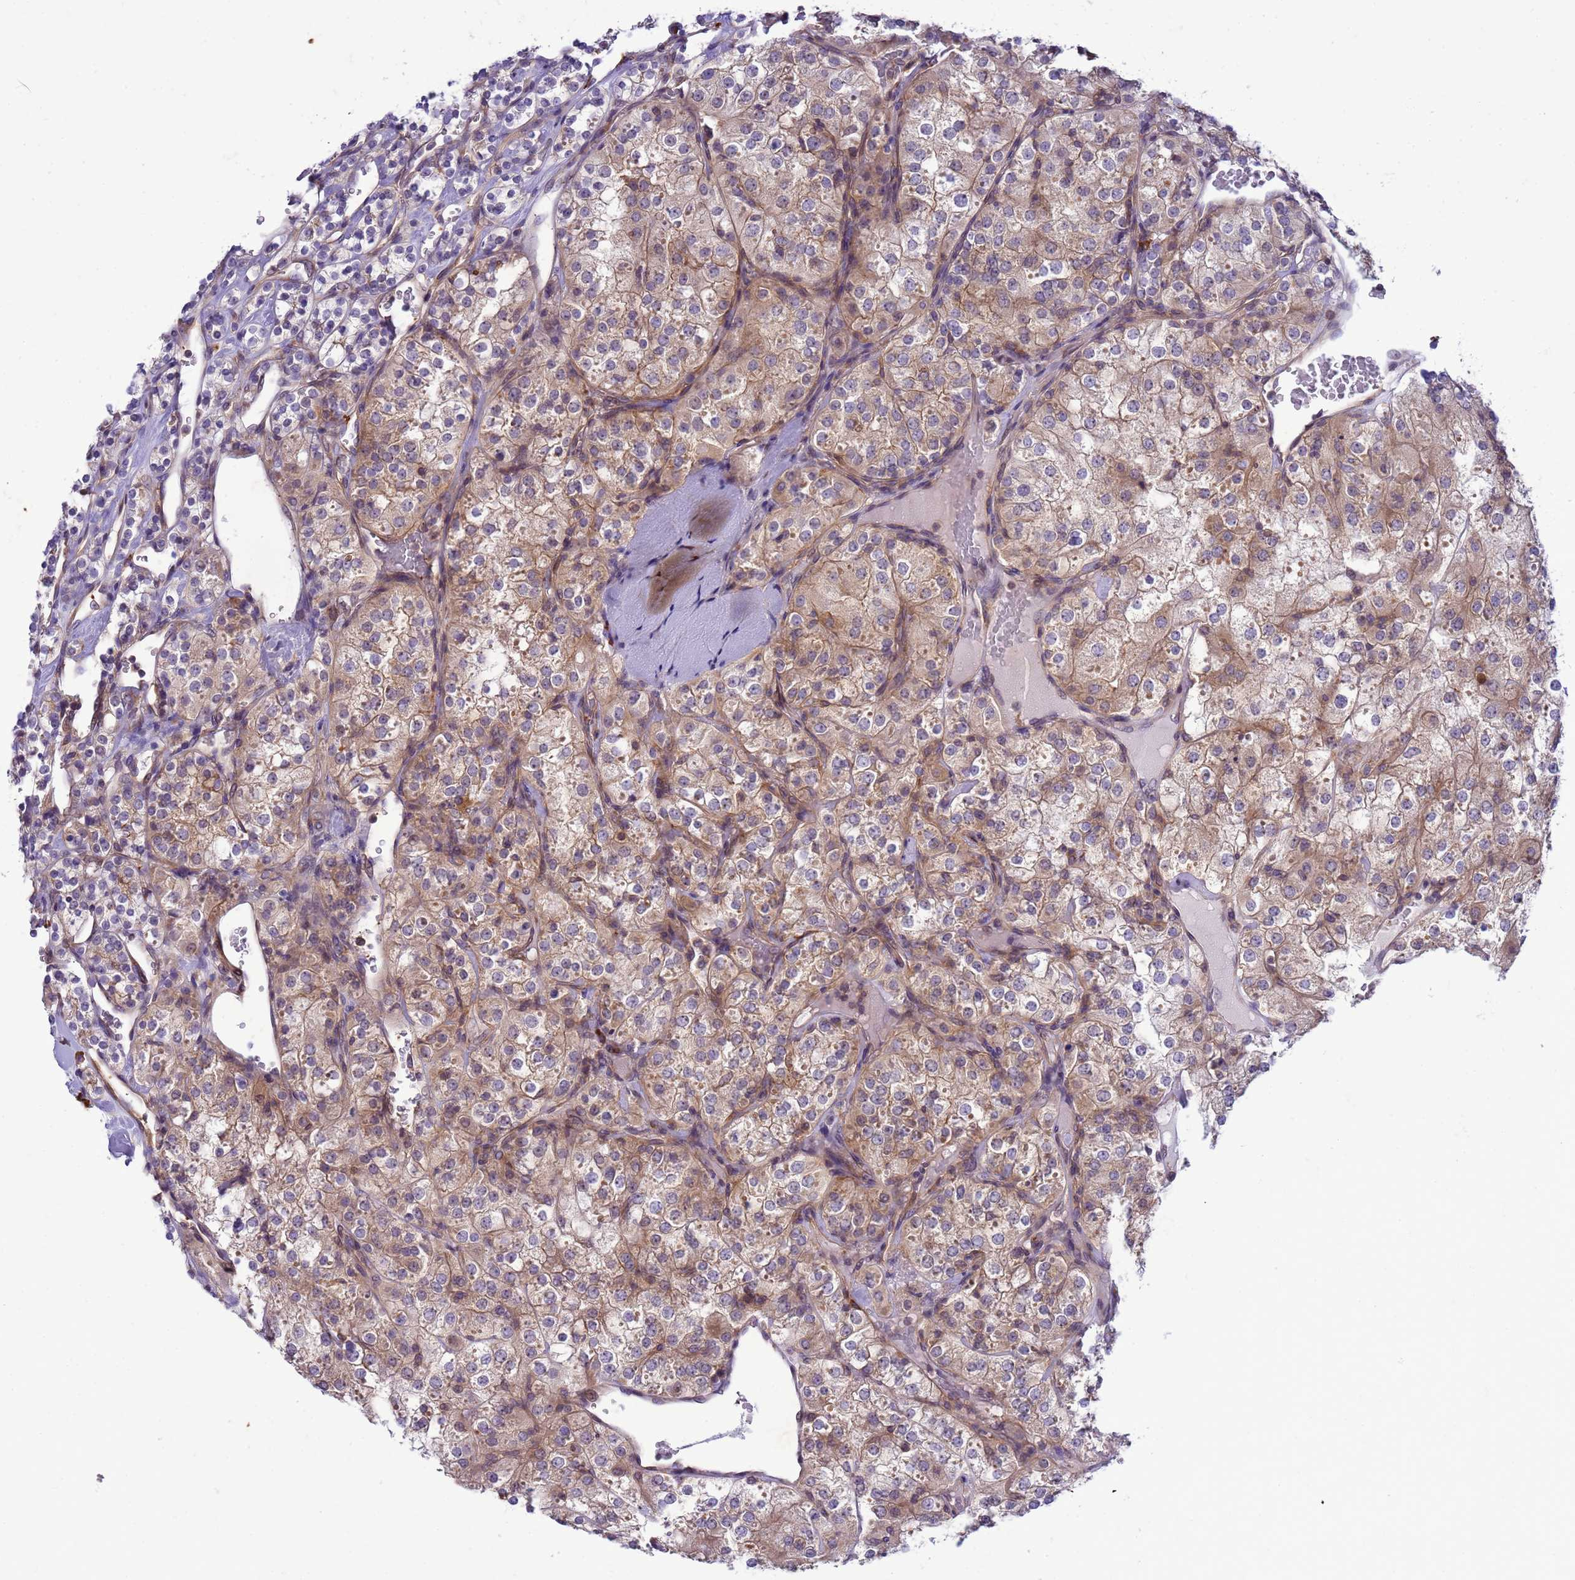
{"staining": {"intensity": "weak", "quantity": ">75%", "location": "cytoplasmic/membranous"}, "tissue": "renal cancer", "cell_type": "Tumor cells", "image_type": "cancer", "snomed": [{"axis": "morphology", "description": "Adenocarcinoma, NOS"}, {"axis": "topography", "description": "Kidney"}], "caption": "About >75% of tumor cells in human renal adenocarcinoma exhibit weak cytoplasmic/membranous protein staining as visualized by brown immunohistochemical staining.", "gene": "GEN1", "patient": {"sex": "male", "age": 77}}